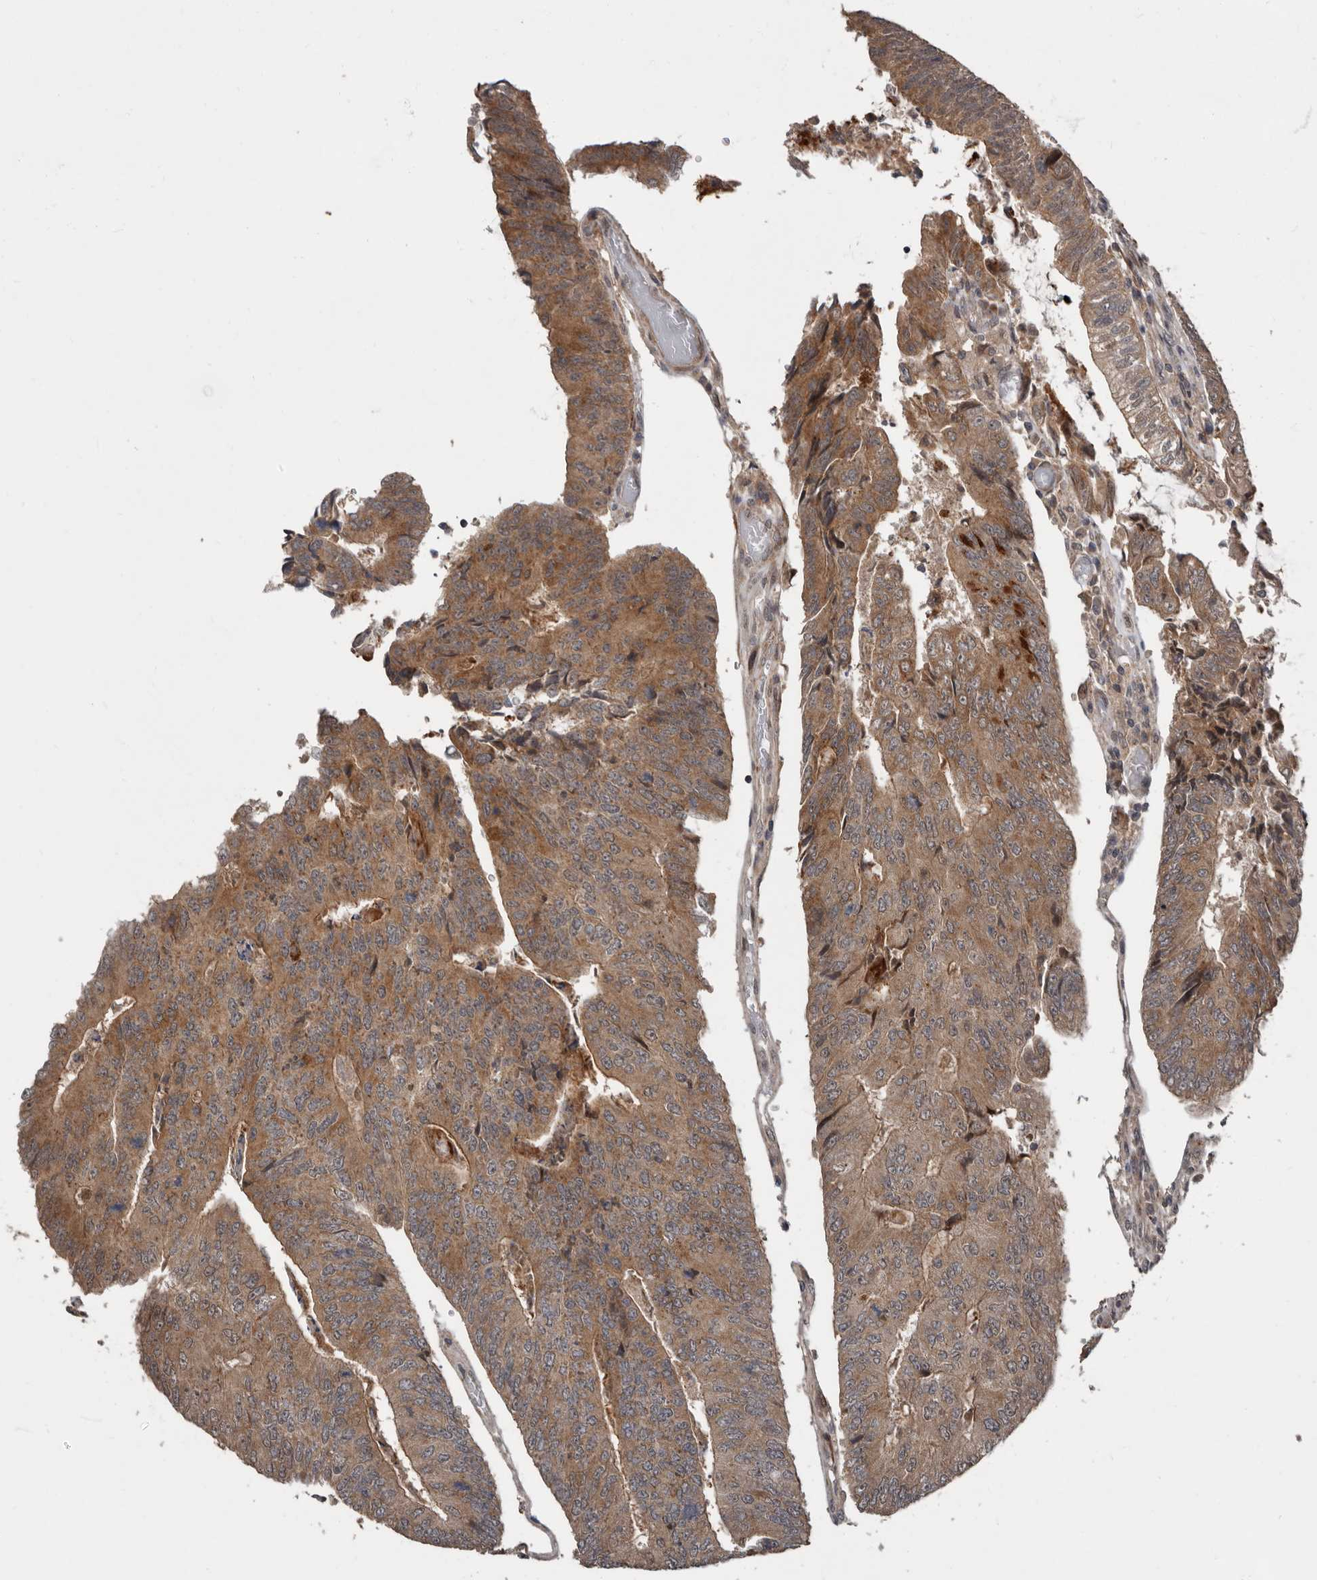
{"staining": {"intensity": "moderate", "quantity": ">75%", "location": "cytoplasmic/membranous"}, "tissue": "colorectal cancer", "cell_type": "Tumor cells", "image_type": "cancer", "snomed": [{"axis": "morphology", "description": "Adenocarcinoma, NOS"}, {"axis": "topography", "description": "Colon"}], "caption": "Protein expression analysis of human colorectal cancer reveals moderate cytoplasmic/membranous positivity in approximately >75% of tumor cells.", "gene": "FGFR4", "patient": {"sex": "female", "age": 67}}